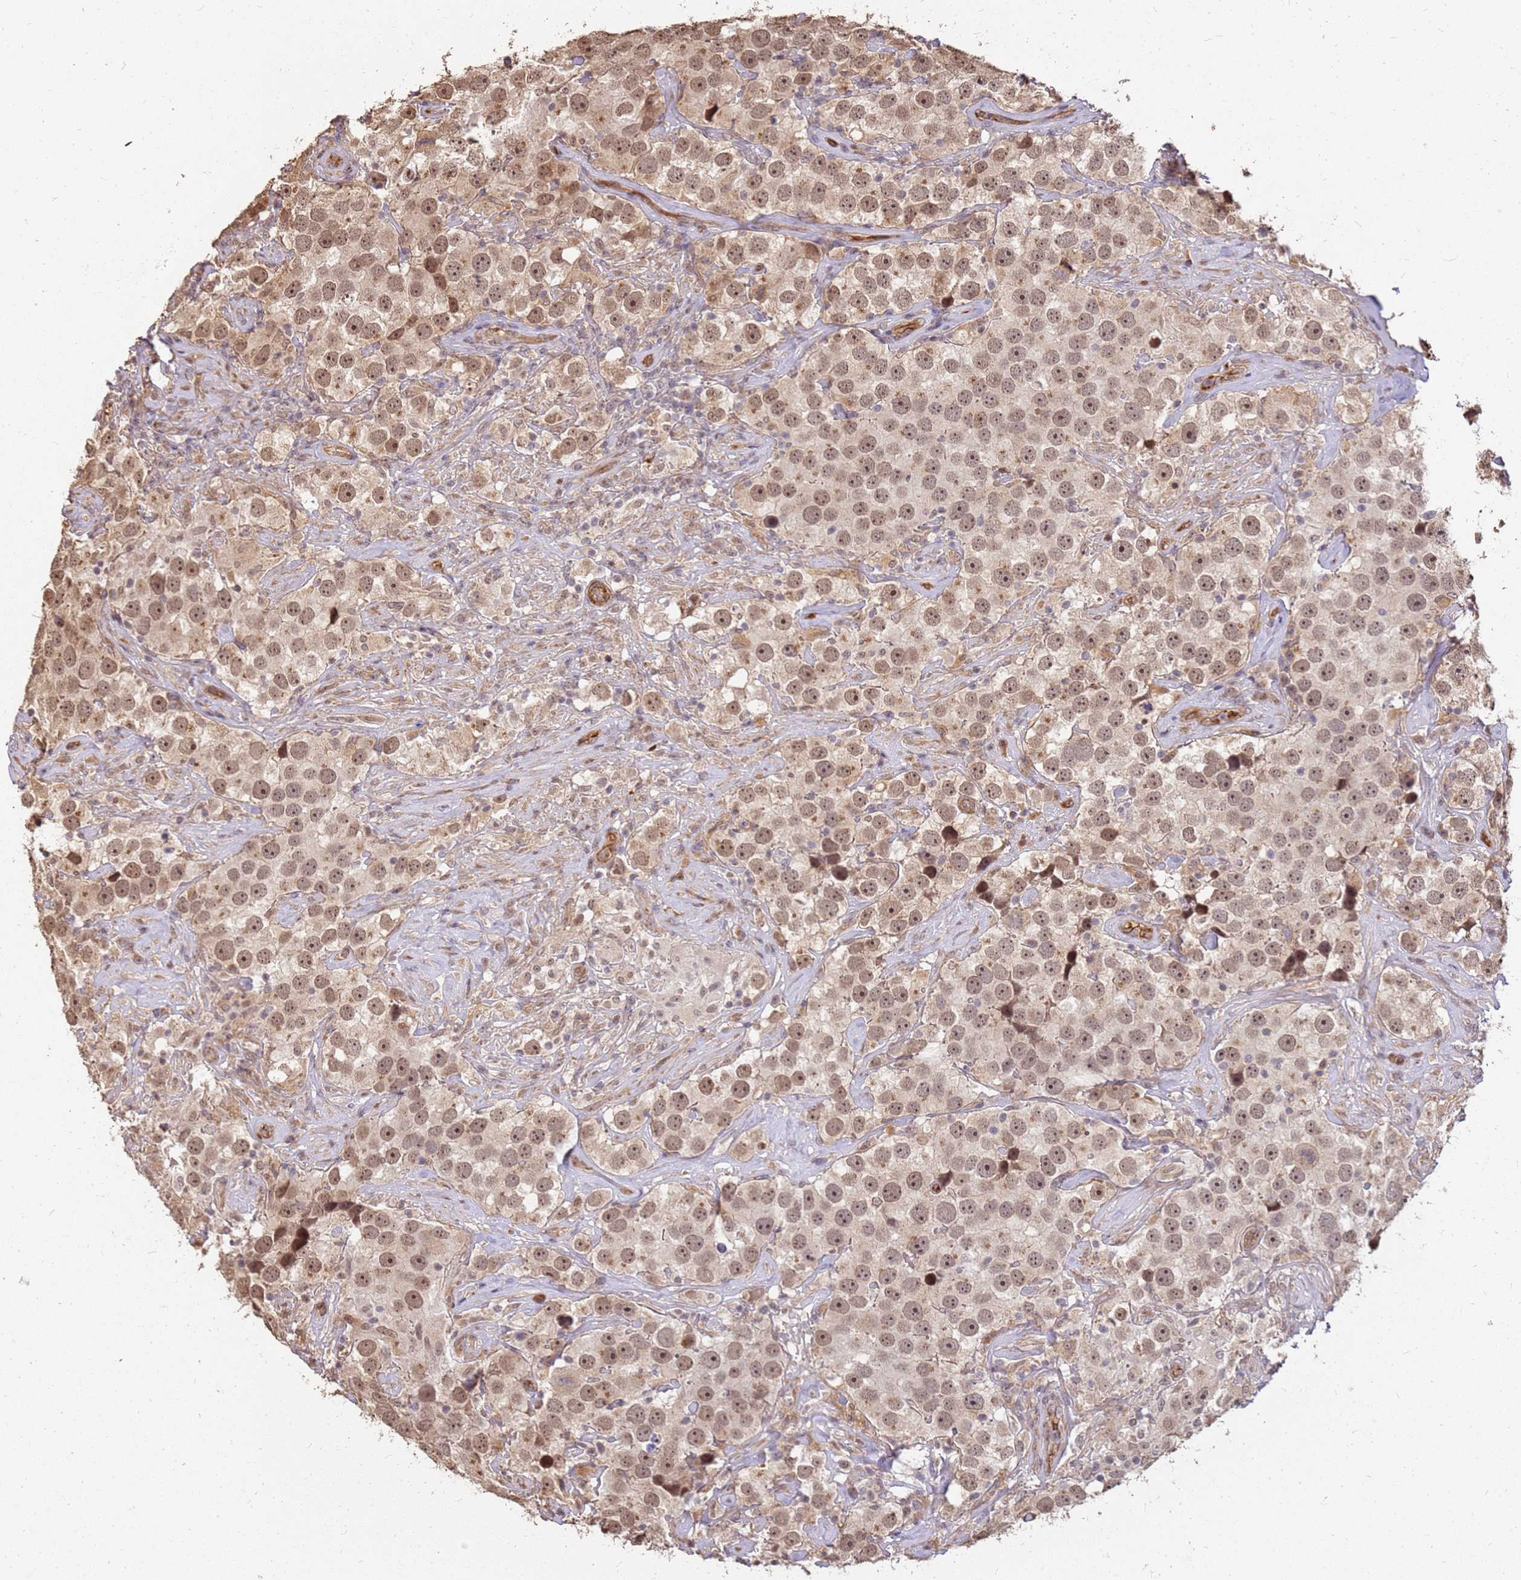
{"staining": {"intensity": "moderate", "quantity": ">75%", "location": "nuclear"}, "tissue": "testis cancer", "cell_type": "Tumor cells", "image_type": "cancer", "snomed": [{"axis": "morphology", "description": "Seminoma, NOS"}, {"axis": "topography", "description": "Testis"}], "caption": "Seminoma (testis) tissue shows moderate nuclear positivity in about >75% of tumor cells, visualized by immunohistochemistry.", "gene": "ST18", "patient": {"sex": "male", "age": 49}}